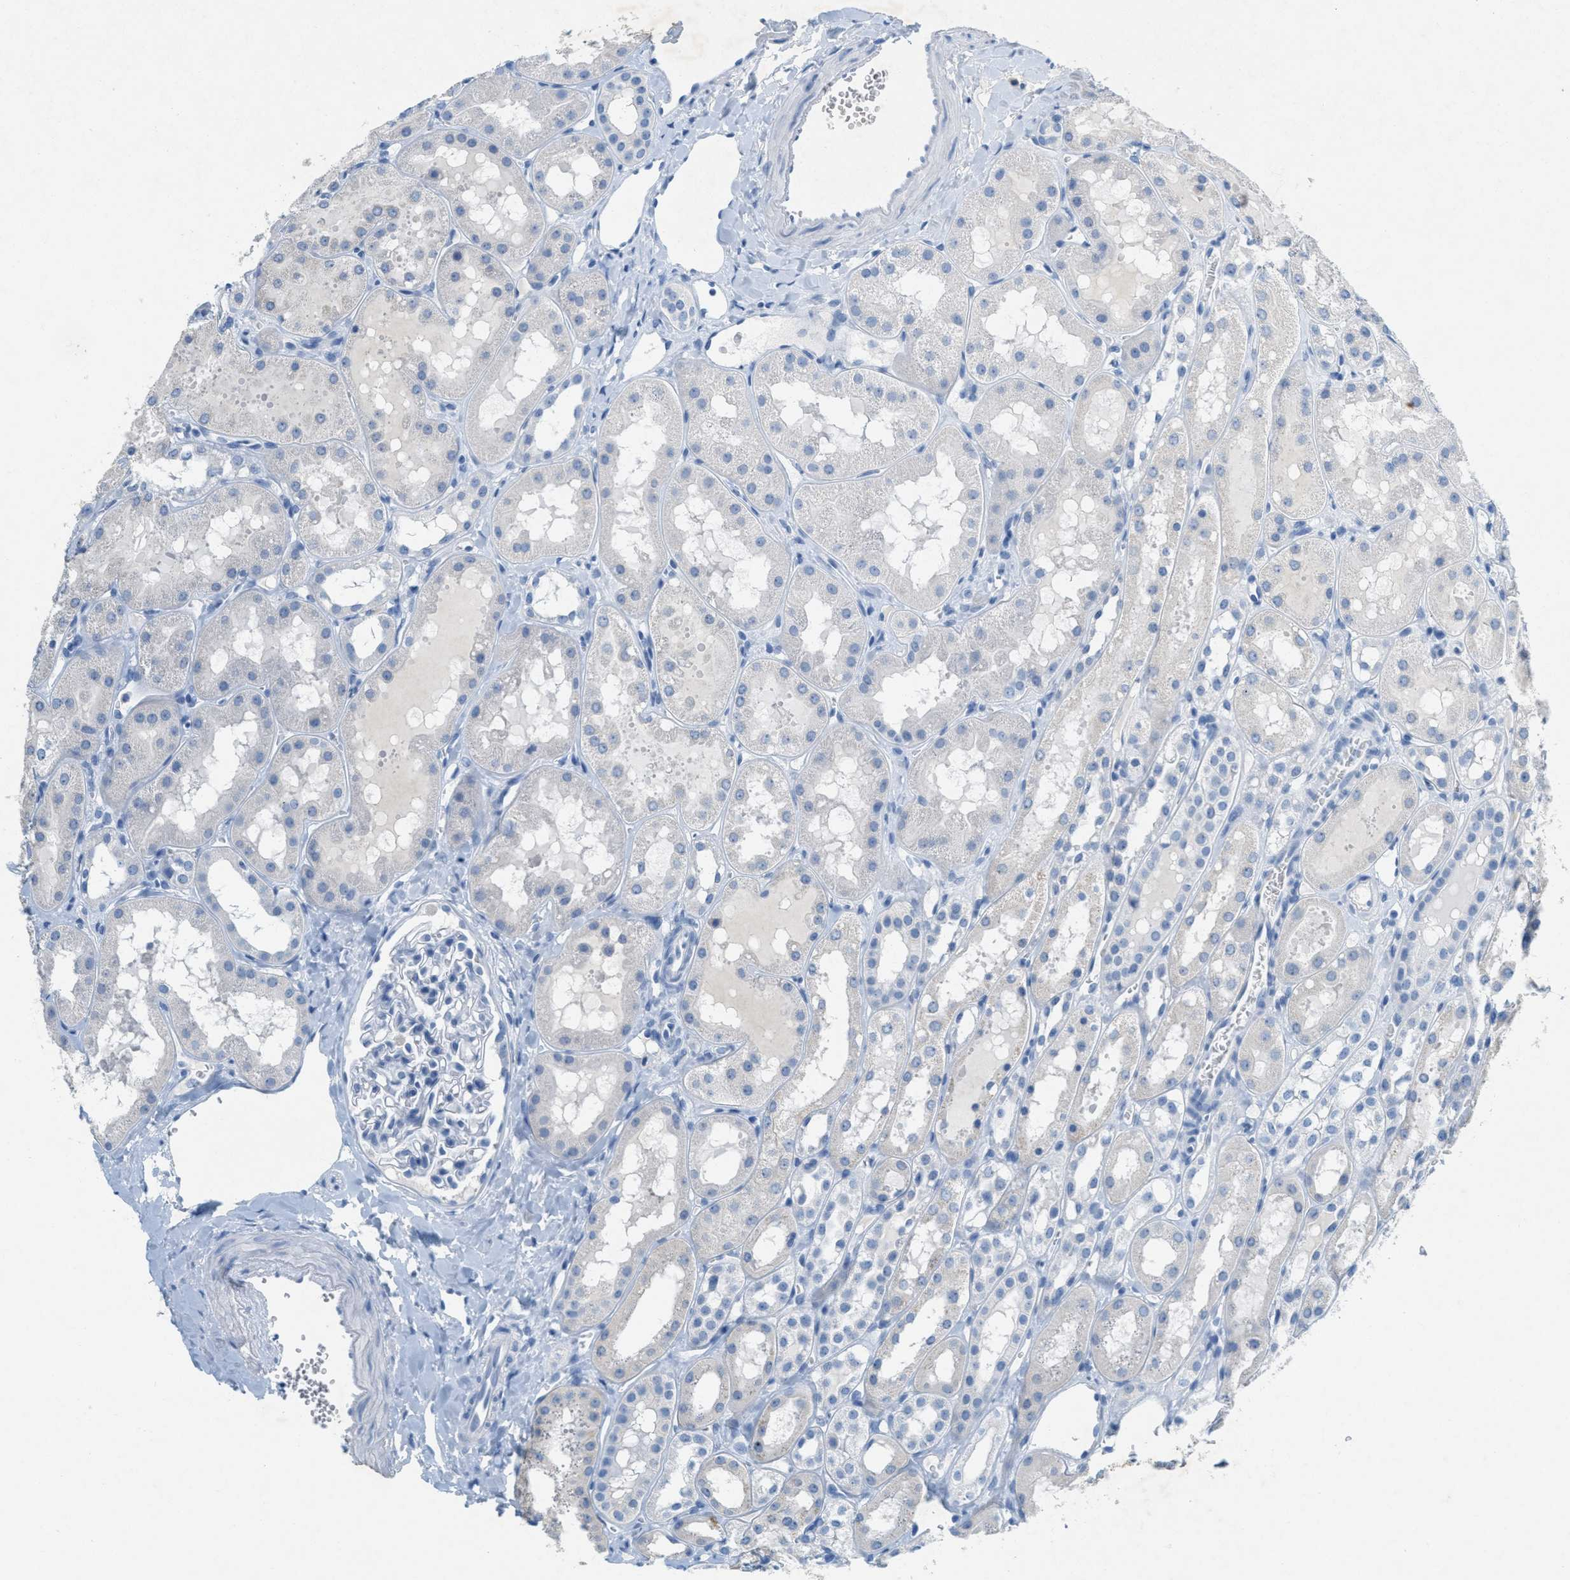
{"staining": {"intensity": "negative", "quantity": "none", "location": "none"}, "tissue": "kidney", "cell_type": "Cells in glomeruli", "image_type": "normal", "snomed": [{"axis": "morphology", "description": "Normal tissue, NOS"}, {"axis": "topography", "description": "Kidney"}, {"axis": "topography", "description": "Urinary bladder"}], "caption": "Photomicrograph shows no protein expression in cells in glomeruli of normal kidney.", "gene": "GPM6A", "patient": {"sex": "male", "age": 16}}